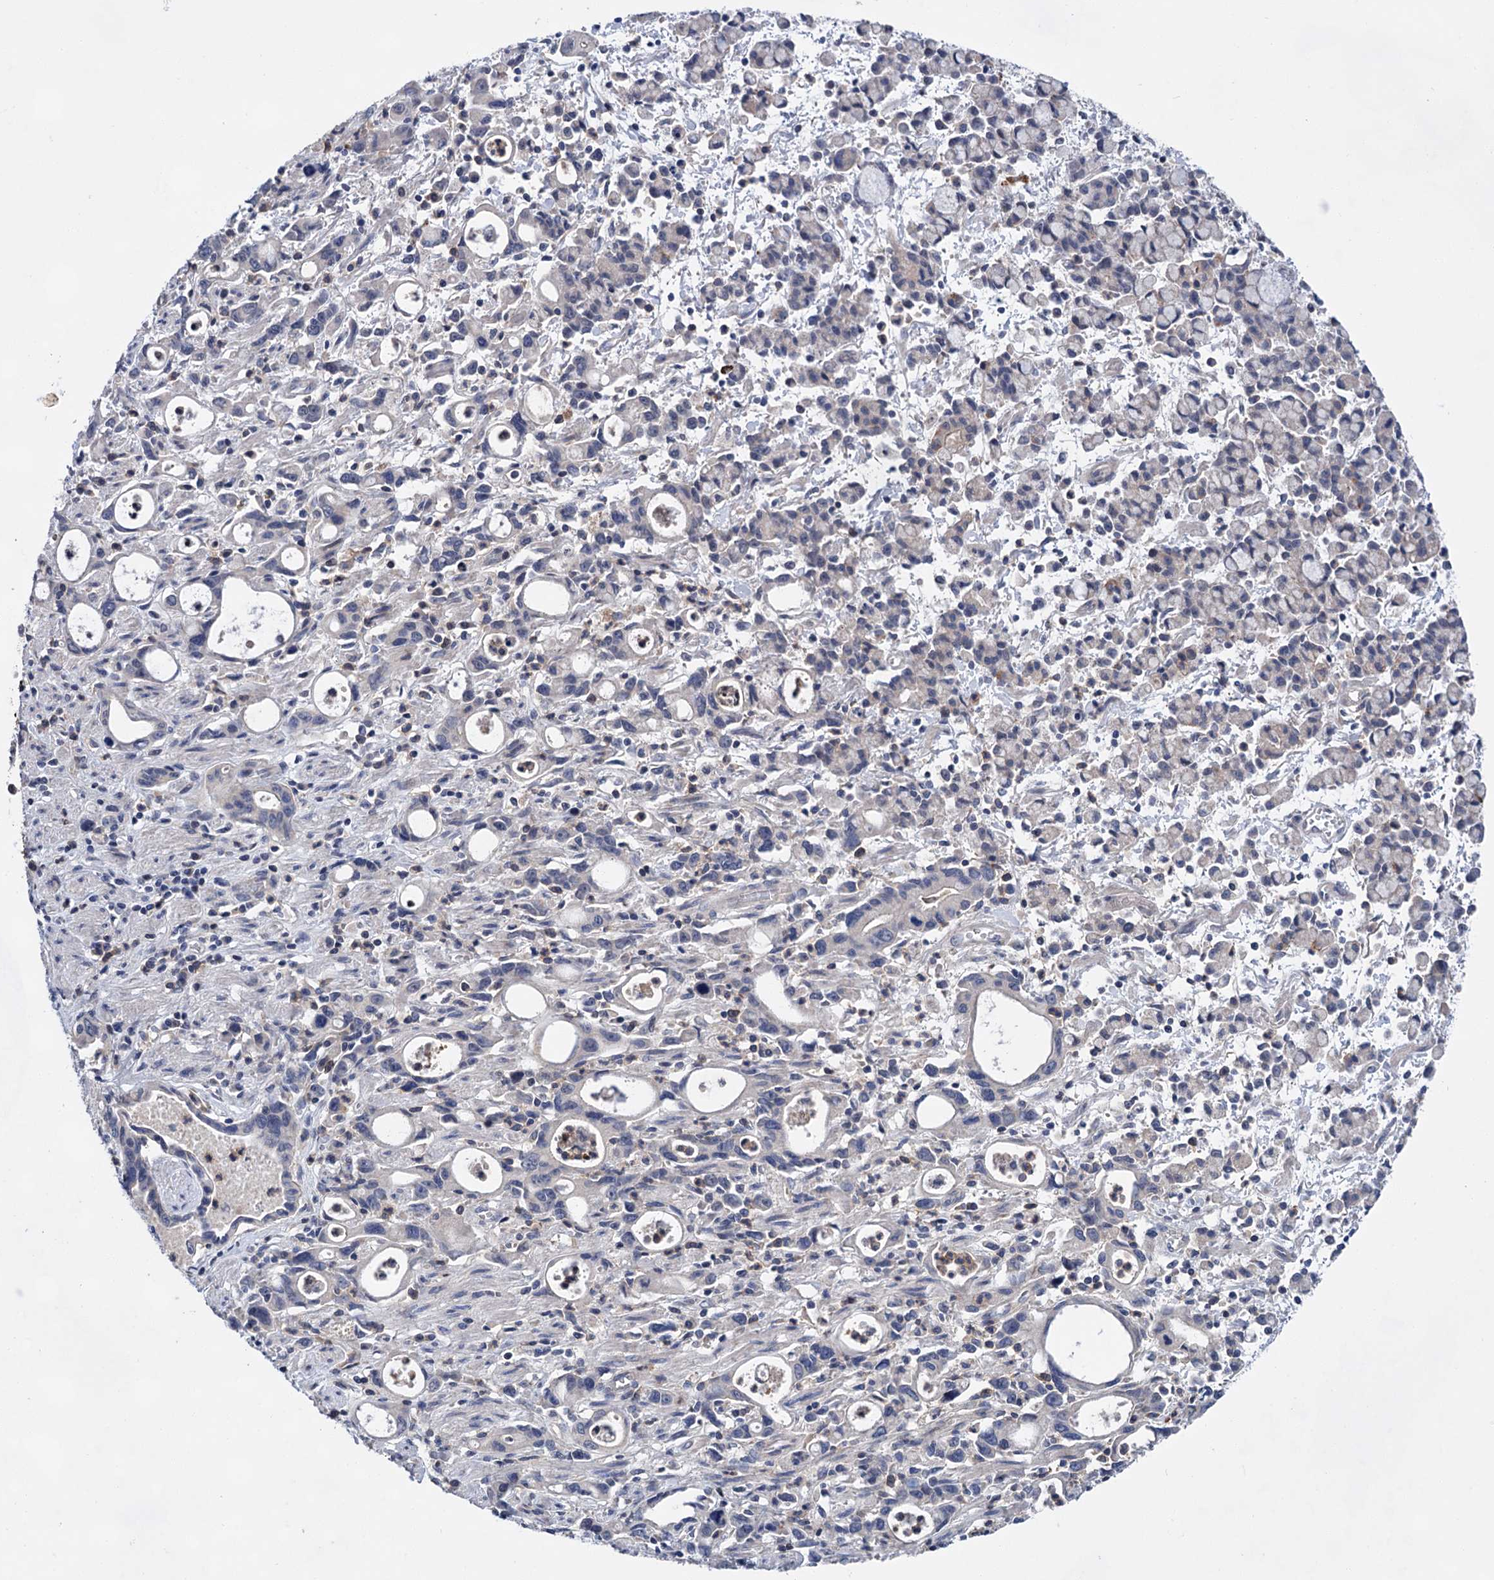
{"staining": {"intensity": "negative", "quantity": "none", "location": "none"}, "tissue": "stomach cancer", "cell_type": "Tumor cells", "image_type": "cancer", "snomed": [{"axis": "morphology", "description": "Adenocarcinoma, NOS"}, {"axis": "topography", "description": "Stomach, lower"}], "caption": "Stomach adenocarcinoma stained for a protein using immunohistochemistry demonstrates no expression tumor cells.", "gene": "MORN3", "patient": {"sex": "female", "age": 43}}